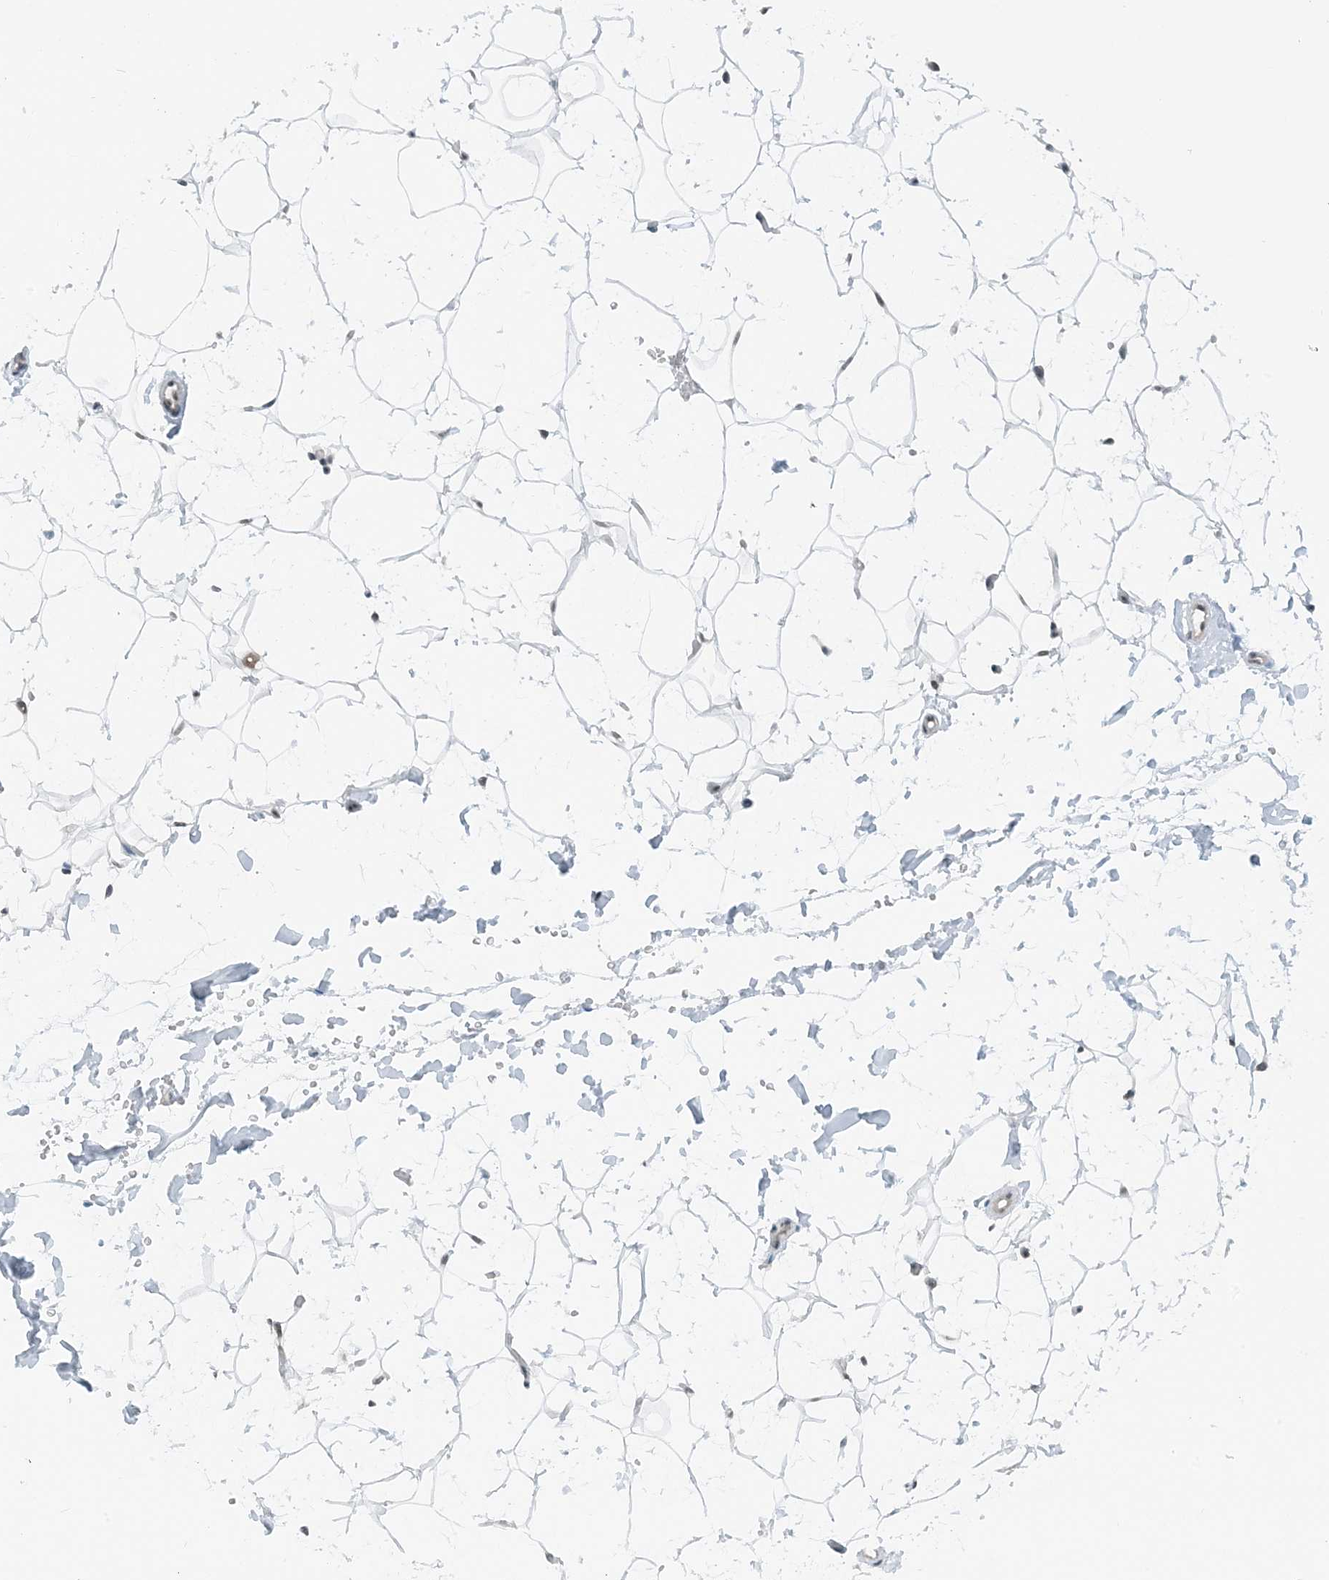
{"staining": {"intensity": "moderate", "quantity": ">75%", "location": "nuclear"}, "tissue": "adipose tissue", "cell_type": "Adipocytes", "image_type": "normal", "snomed": [{"axis": "morphology", "description": "Normal tissue, NOS"}, {"axis": "topography", "description": "Breast"}], "caption": "Immunohistochemical staining of benign human adipose tissue demonstrates >75% levels of moderate nuclear protein positivity in approximately >75% of adipocytes. (Brightfield microscopy of DAB IHC at high magnification).", "gene": "ZNF500", "patient": {"sex": "female", "age": 26}}